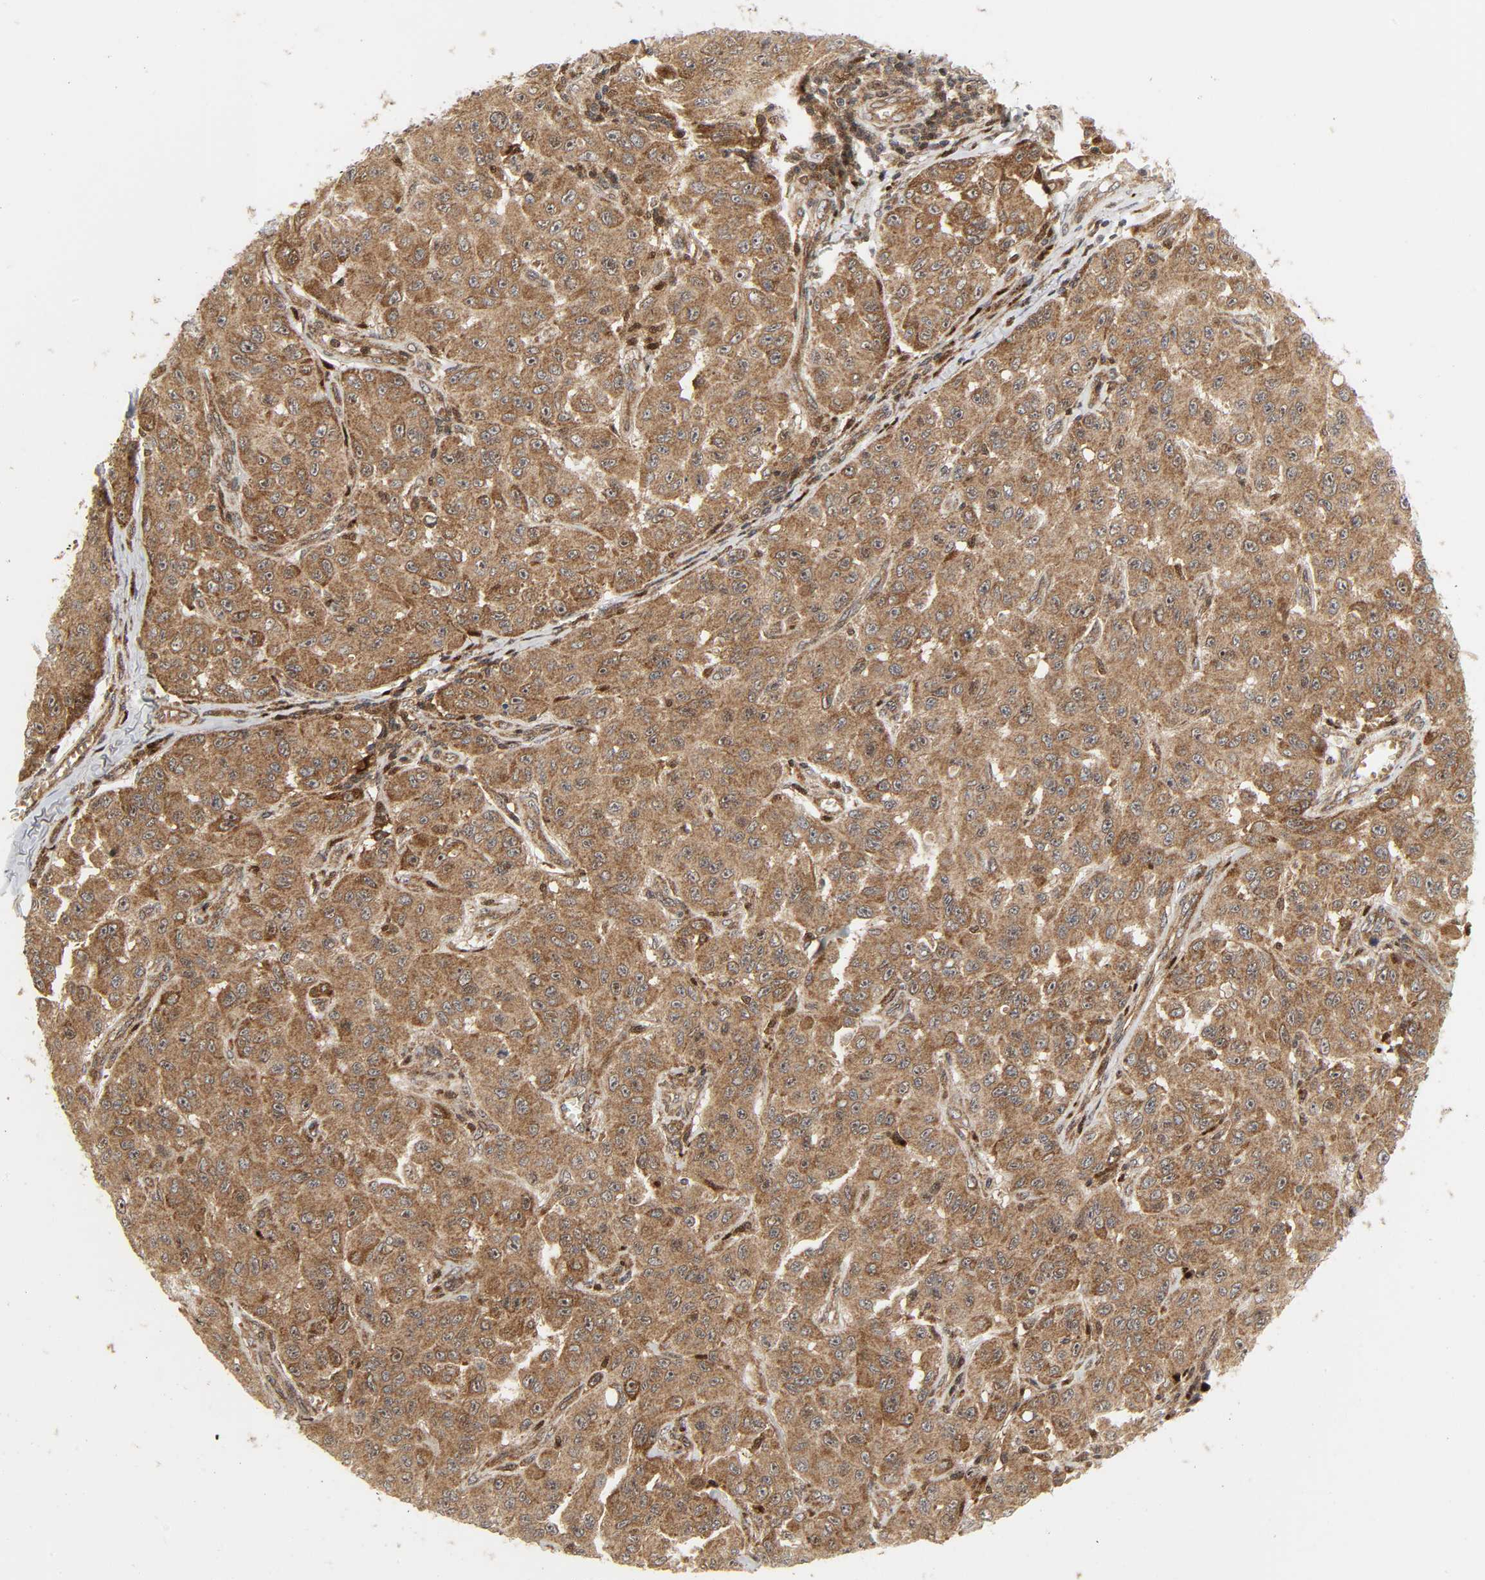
{"staining": {"intensity": "moderate", "quantity": ">75%", "location": "cytoplasmic/membranous"}, "tissue": "melanoma", "cell_type": "Tumor cells", "image_type": "cancer", "snomed": [{"axis": "morphology", "description": "Malignant melanoma, NOS"}, {"axis": "topography", "description": "Skin"}], "caption": "The immunohistochemical stain shows moderate cytoplasmic/membranous staining in tumor cells of melanoma tissue.", "gene": "CHUK", "patient": {"sex": "male", "age": 30}}